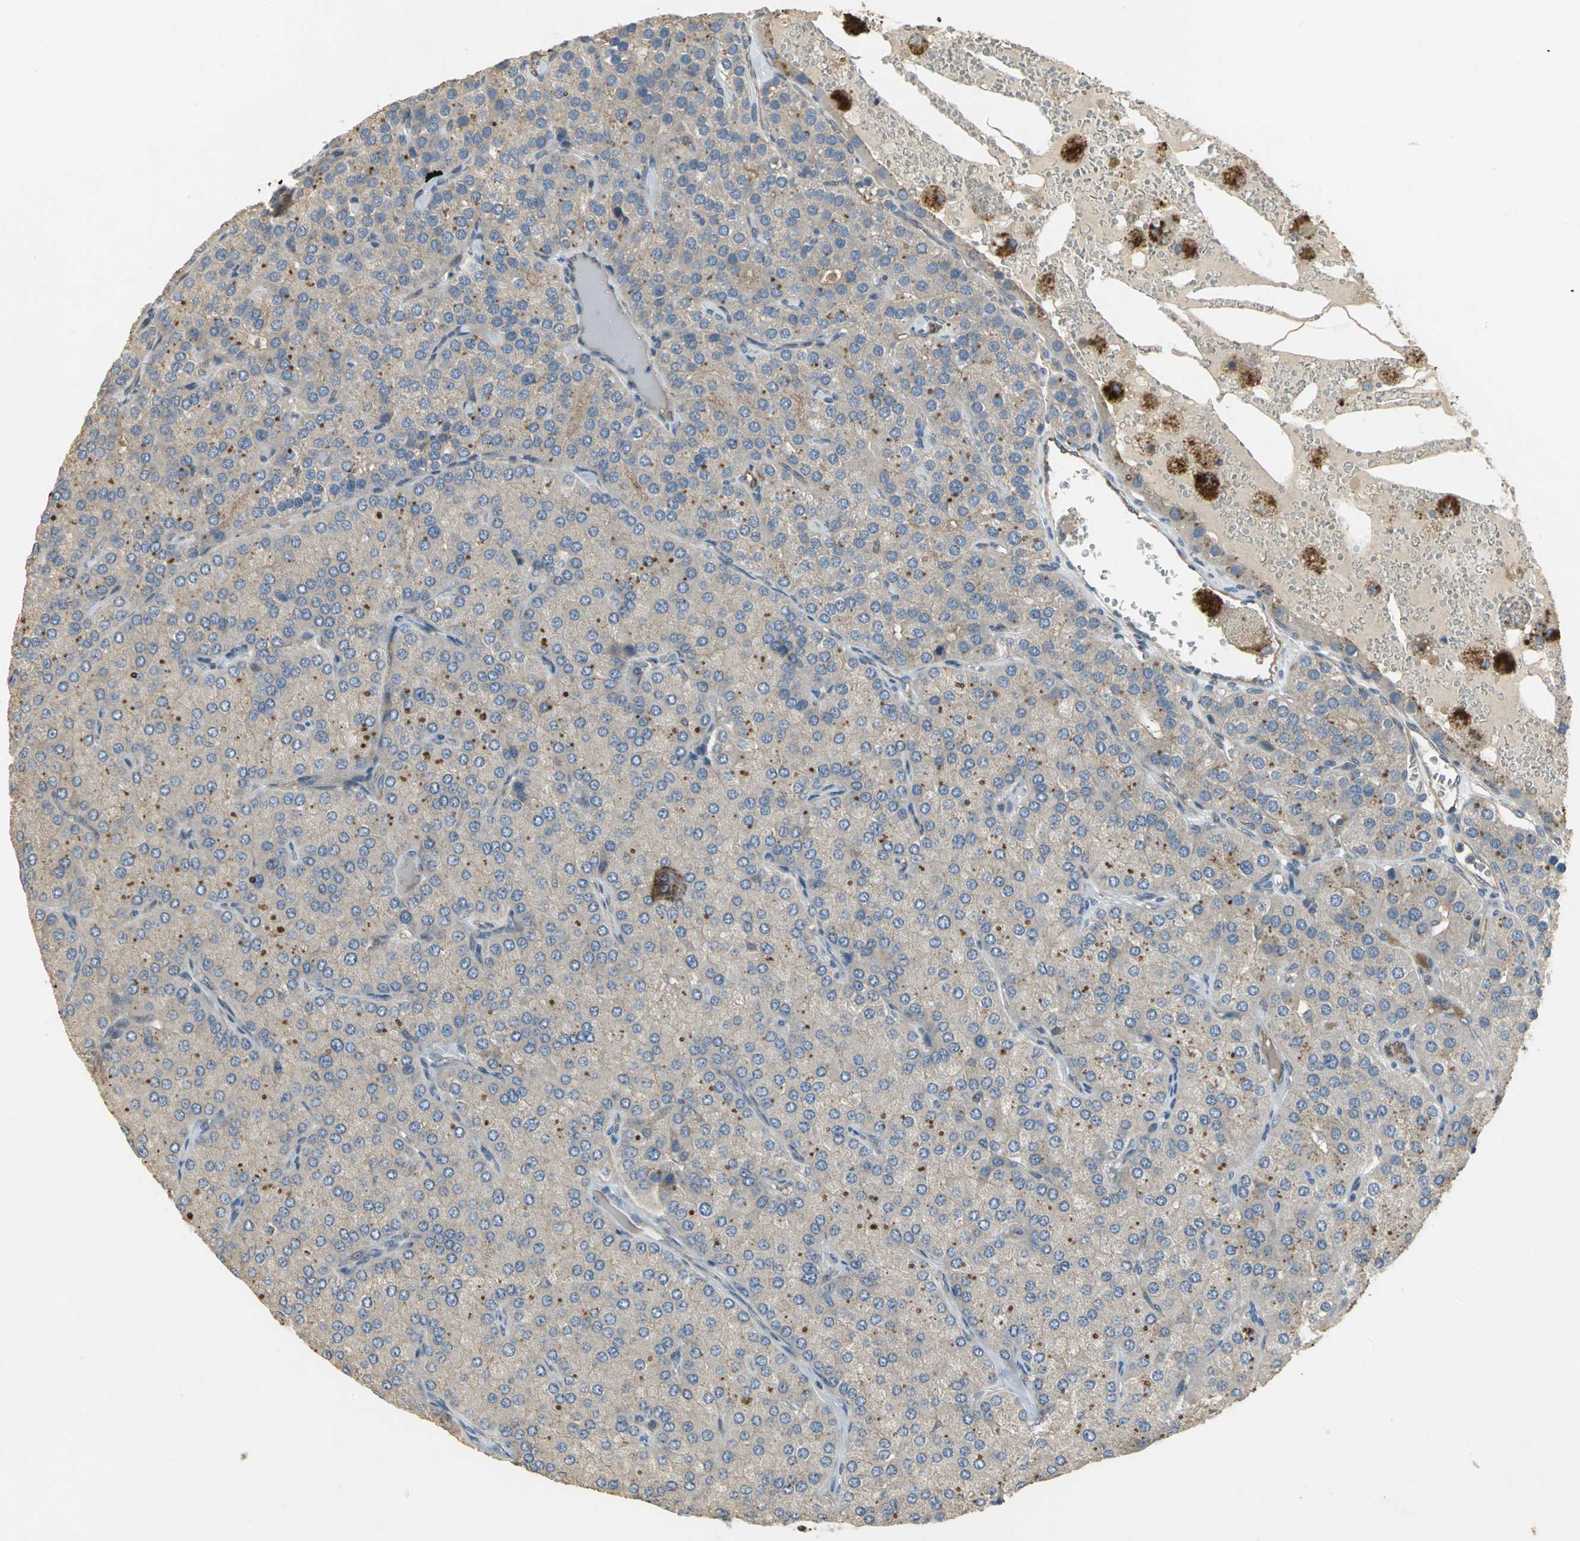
{"staining": {"intensity": "weak", "quantity": ">75%", "location": "cytoplasmic/membranous"}, "tissue": "parathyroid gland", "cell_type": "Glandular cells", "image_type": "normal", "snomed": [{"axis": "morphology", "description": "Normal tissue, NOS"}, {"axis": "morphology", "description": "Adenoma, NOS"}, {"axis": "topography", "description": "Parathyroid gland"}], "caption": "Immunohistochemical staining of normal parathyroid gland displays >75% levels of weak cytoplasmic/membranous protein expression in approximately >75% of glandular cells.", "gene": "MET", "patient": {"sex": "female", "age": 86}}